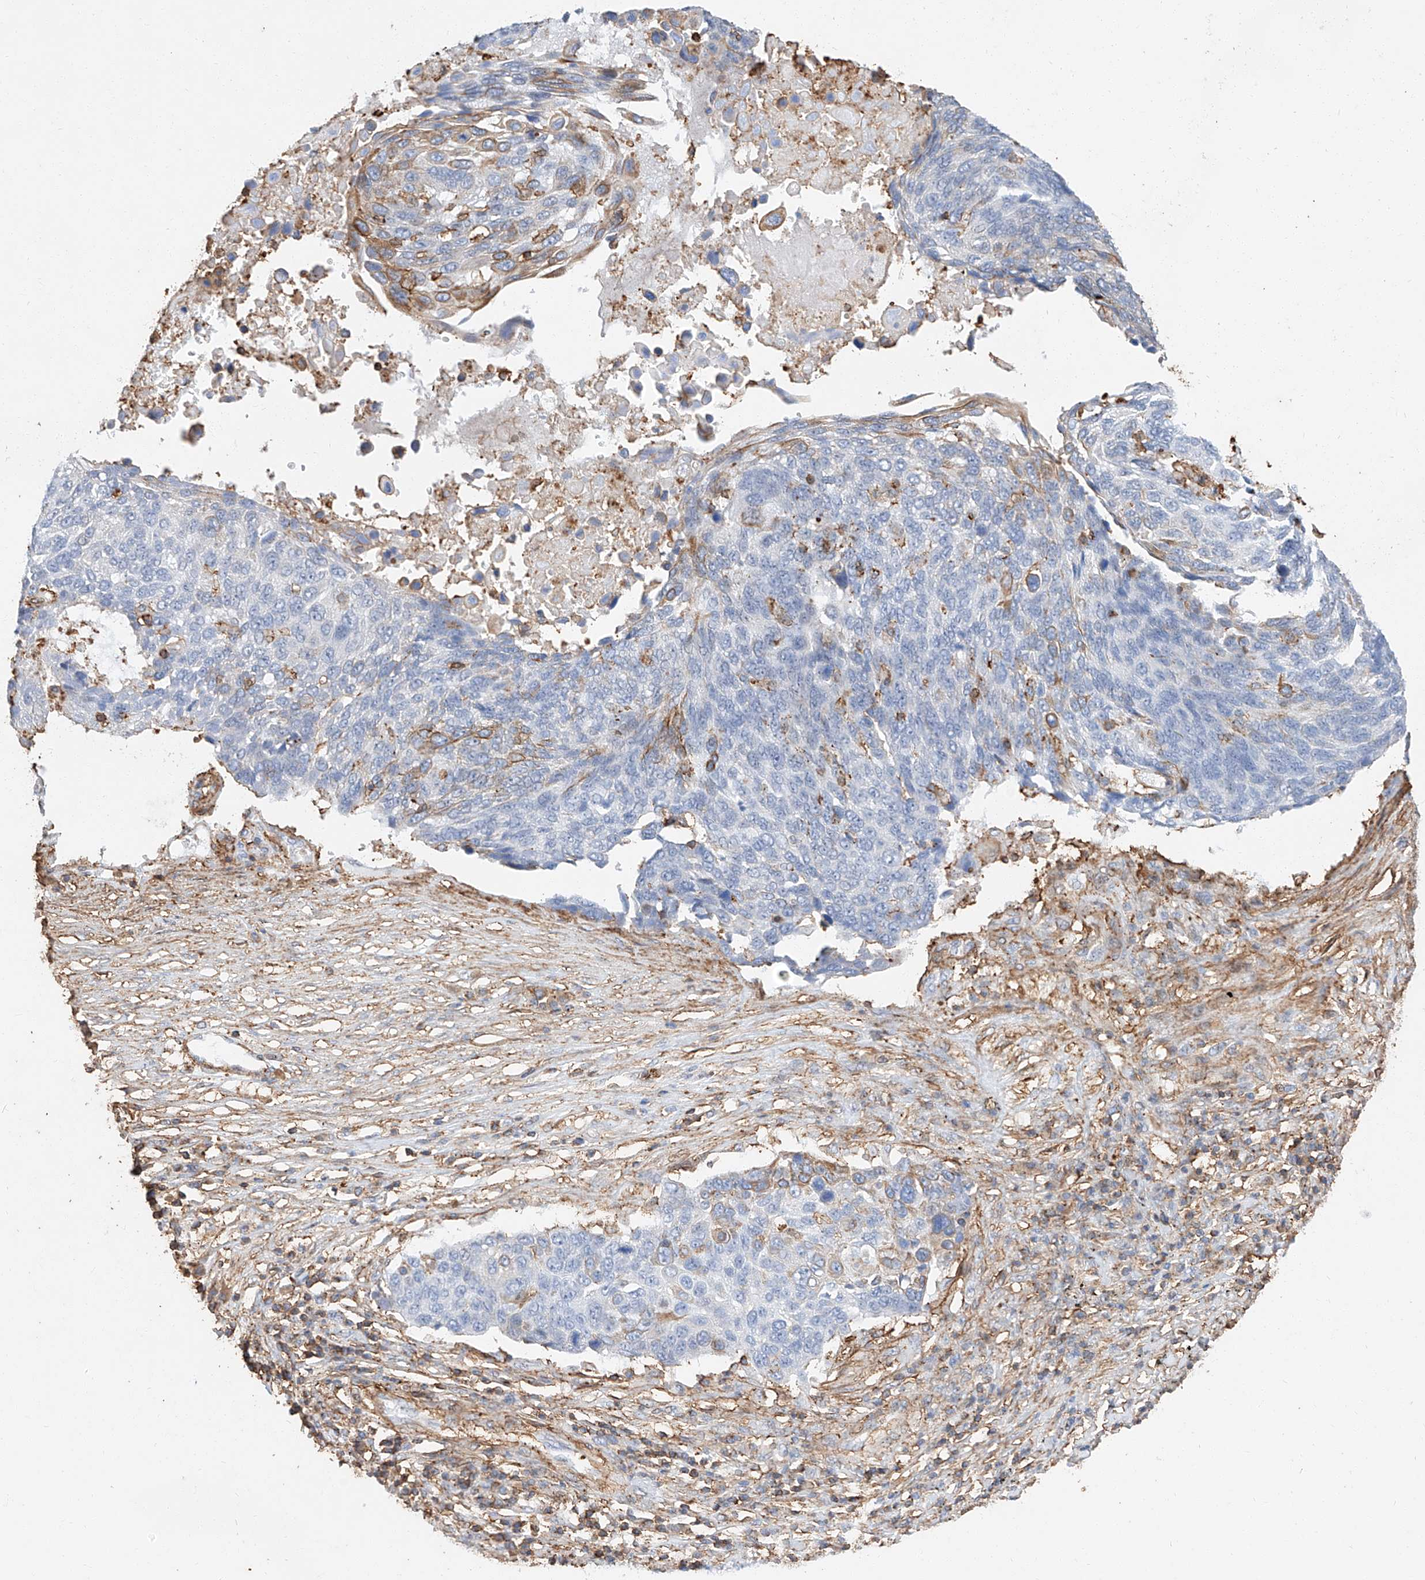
{"staining": {"intensity": "negative", "quantity": "none", "location": "none"}, "tissue": "lung cancer", "cell_type": "Tumor cells", "image_type": "cancer", "snomed": [{"axis": "morphology", "description": "Squamous cell carcinoma, NOS"}, {"axis": "topography", "description": "Lung"}], "caption": "DAB immunohistochemical staining of human lung cancer (squamous cell carcinoma) reveals no significant positivity in tumor cells.", "gene": "WFS1", "patient": {"sex": "male", "age": 66}}